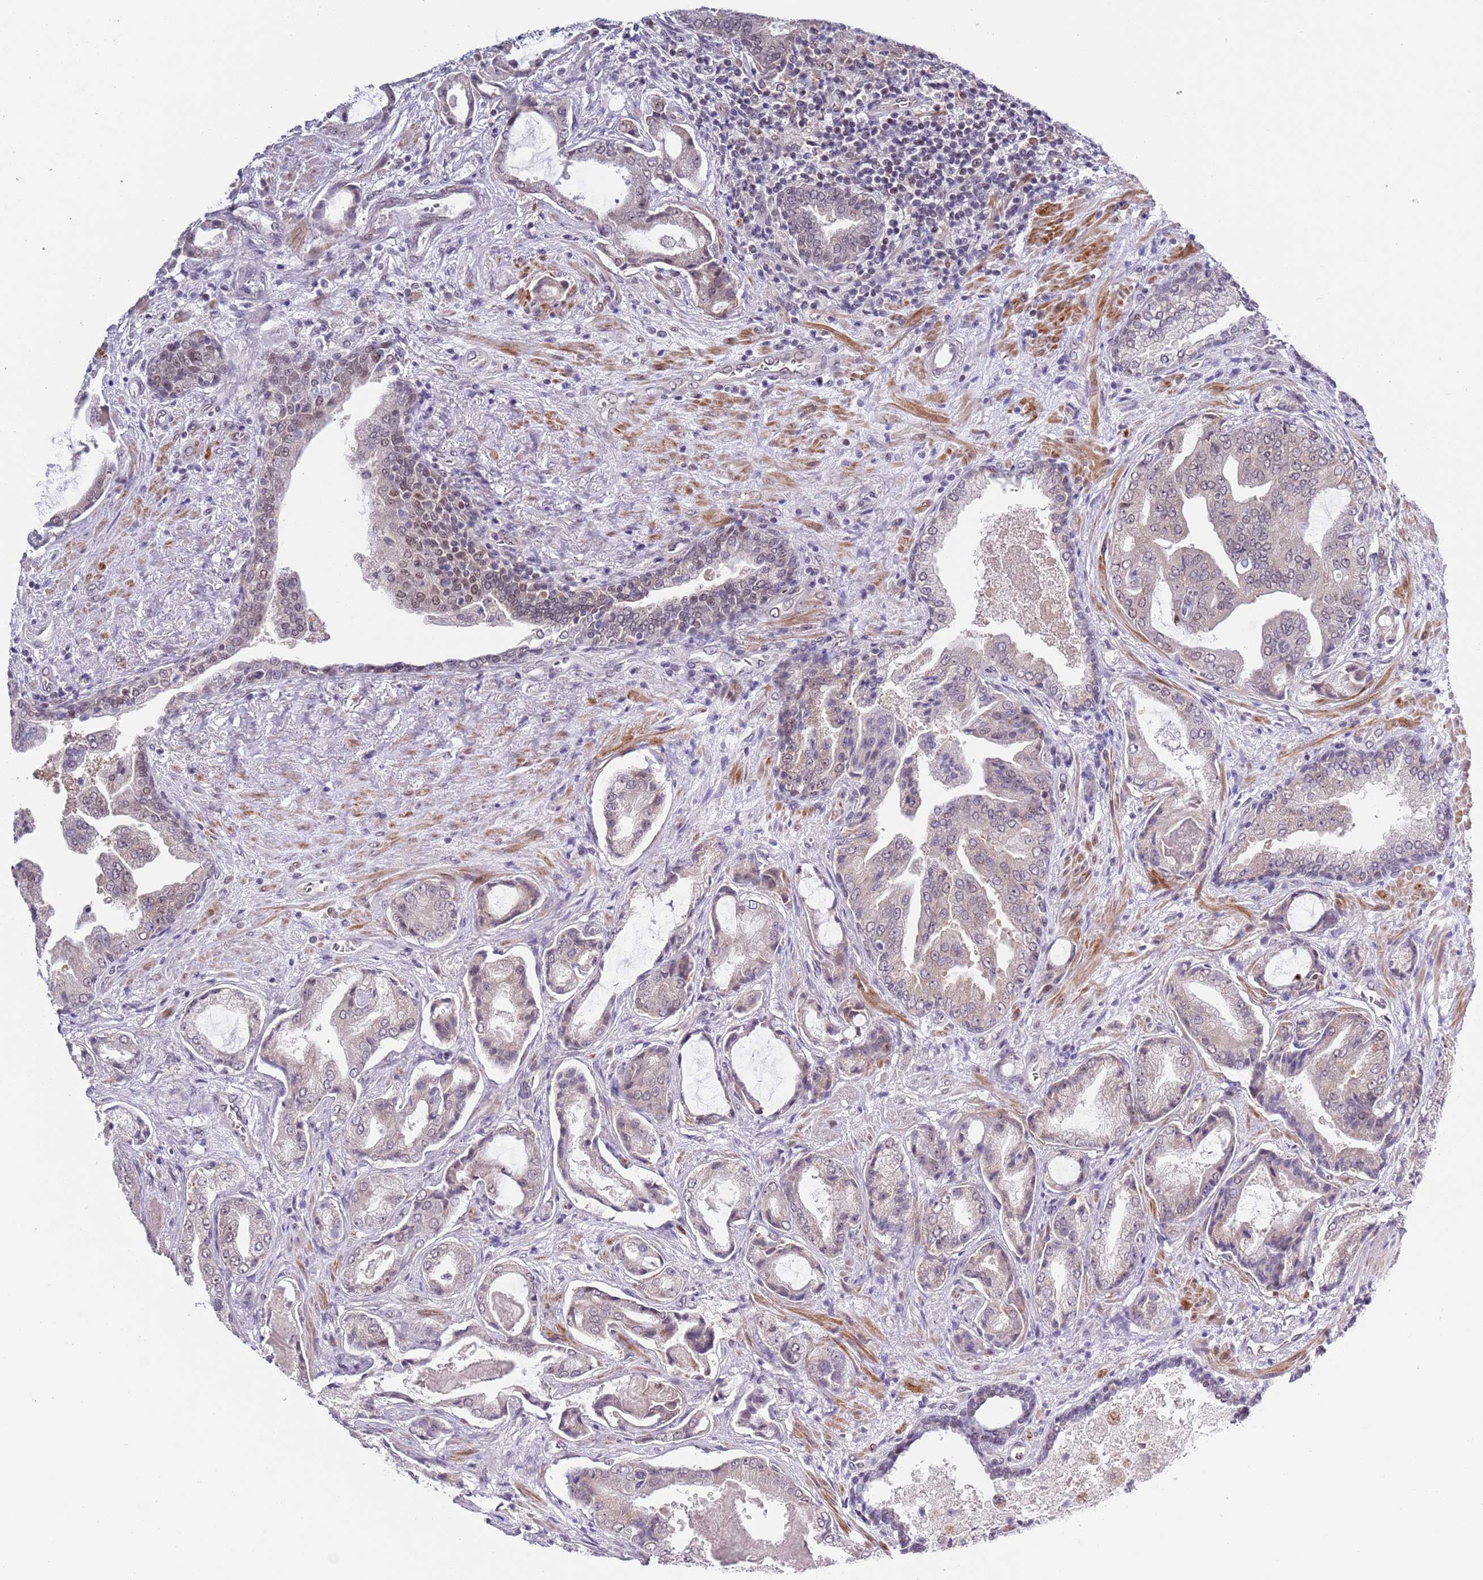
{"staining": {"intensity": "negative", "quantity": "none", "location": "none"}, "tissue": "prostate cancer", "cell_type": "Tumor cells", "image_type": "cancer", "snomed": [{"axis": "morphology", "description": "Adenocarcinoma, High grade"}, {"axis": "topography", "description": "Prostate"}], "caption": "Immunohistochemical staining of human adenocarcinoma (high-grade) (prostate) displays no significant staining in tumor cells.", "gene": "SLC25A32", "patient": {"sex": "male", "age": 68}}